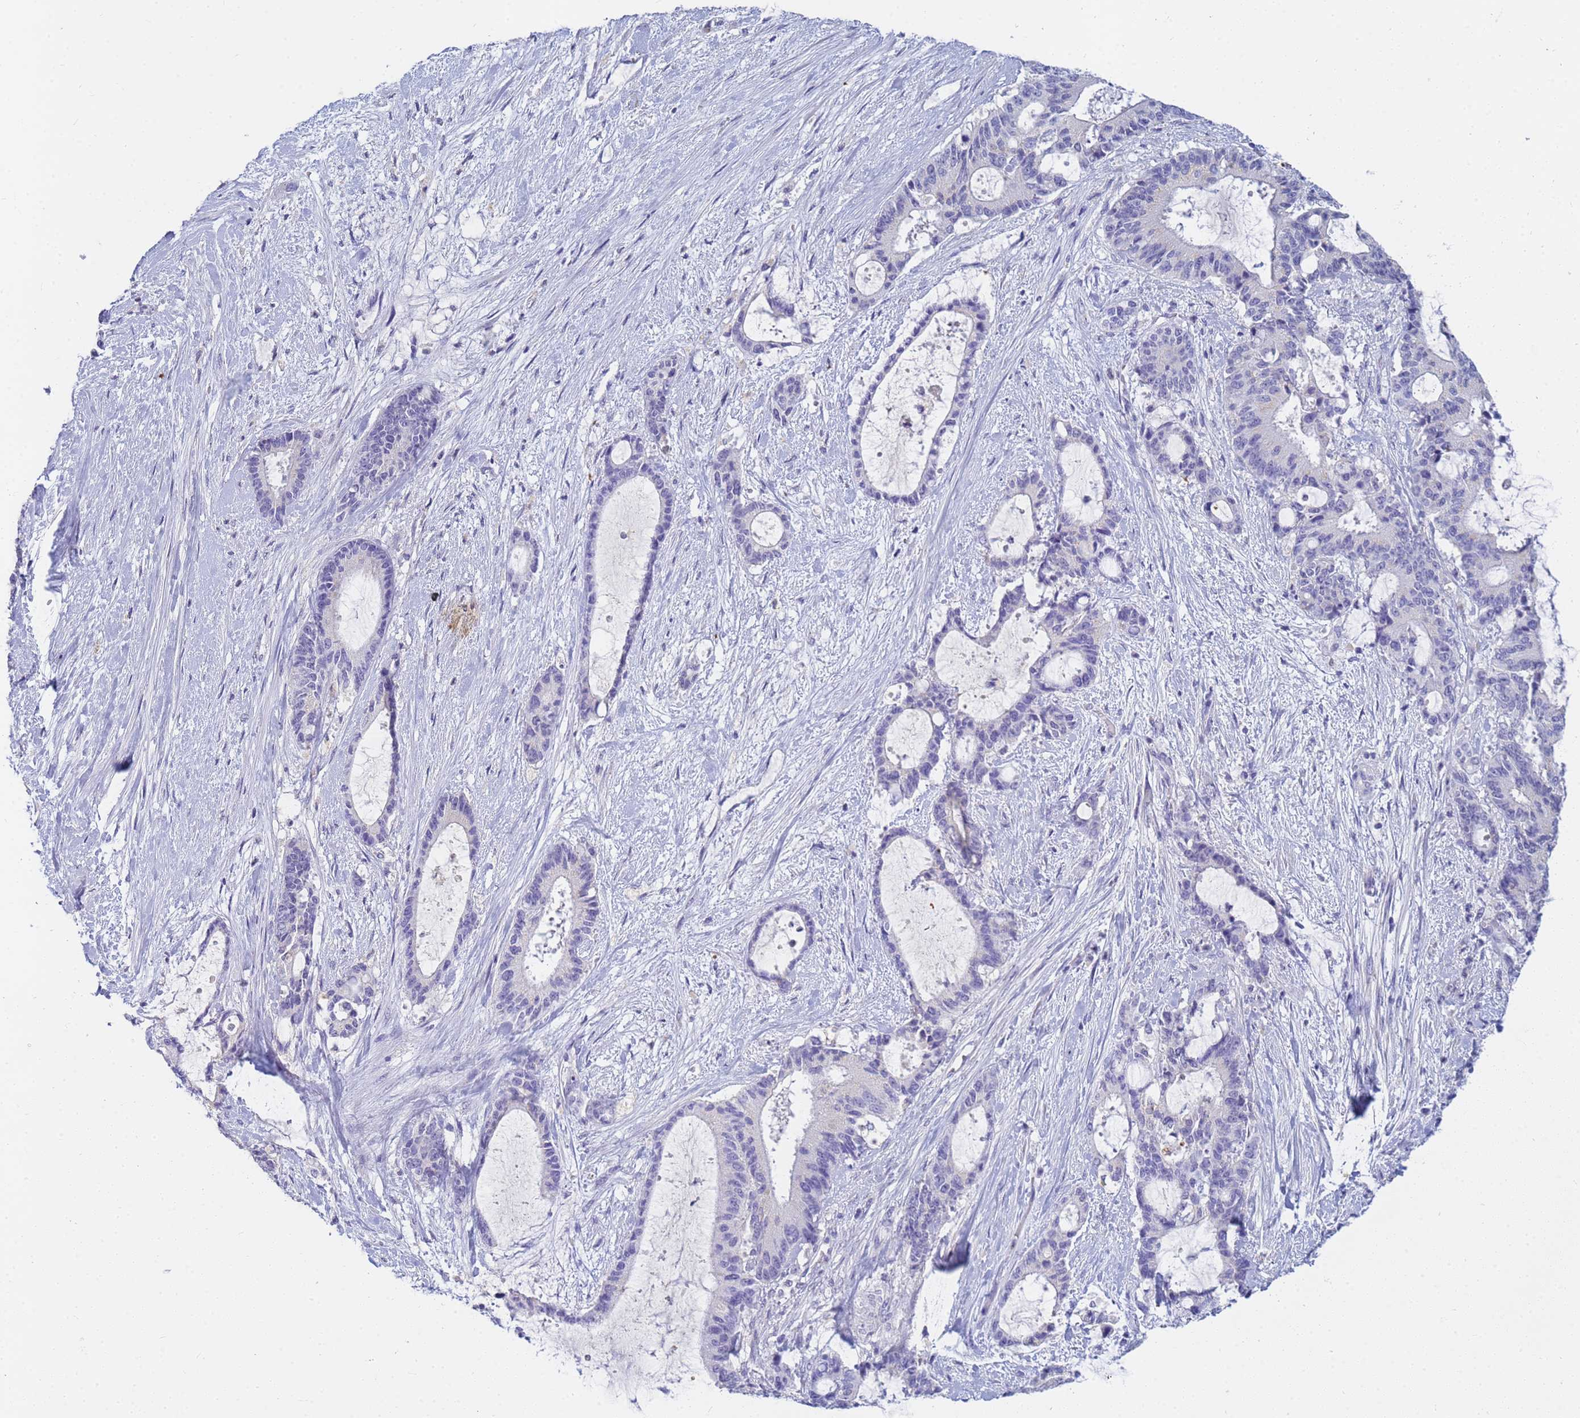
{"staining": {"intensity": "negative", "quantity": "none", "location": "none"}, "tissue": "liver cancer", "cell_type": "Tumor cells", "image_type": "cancer", "snomed": [{"axis": "morphology", "description": "Normal tissue, NOS"}, {"axis": "morphology", "description": "Cholangiocarcinoma"}, {"axis": "topography", "description": "Liver"}, {"axis": "topography", "description": "Peripheral nerve tissue"}], "caption": "Protein analysis of cholangiocarcinoma (liver) displays no significant expression in tumor cells.", "gene": "B3GNT8", "patient": {"sex": "female", "age": 73}}